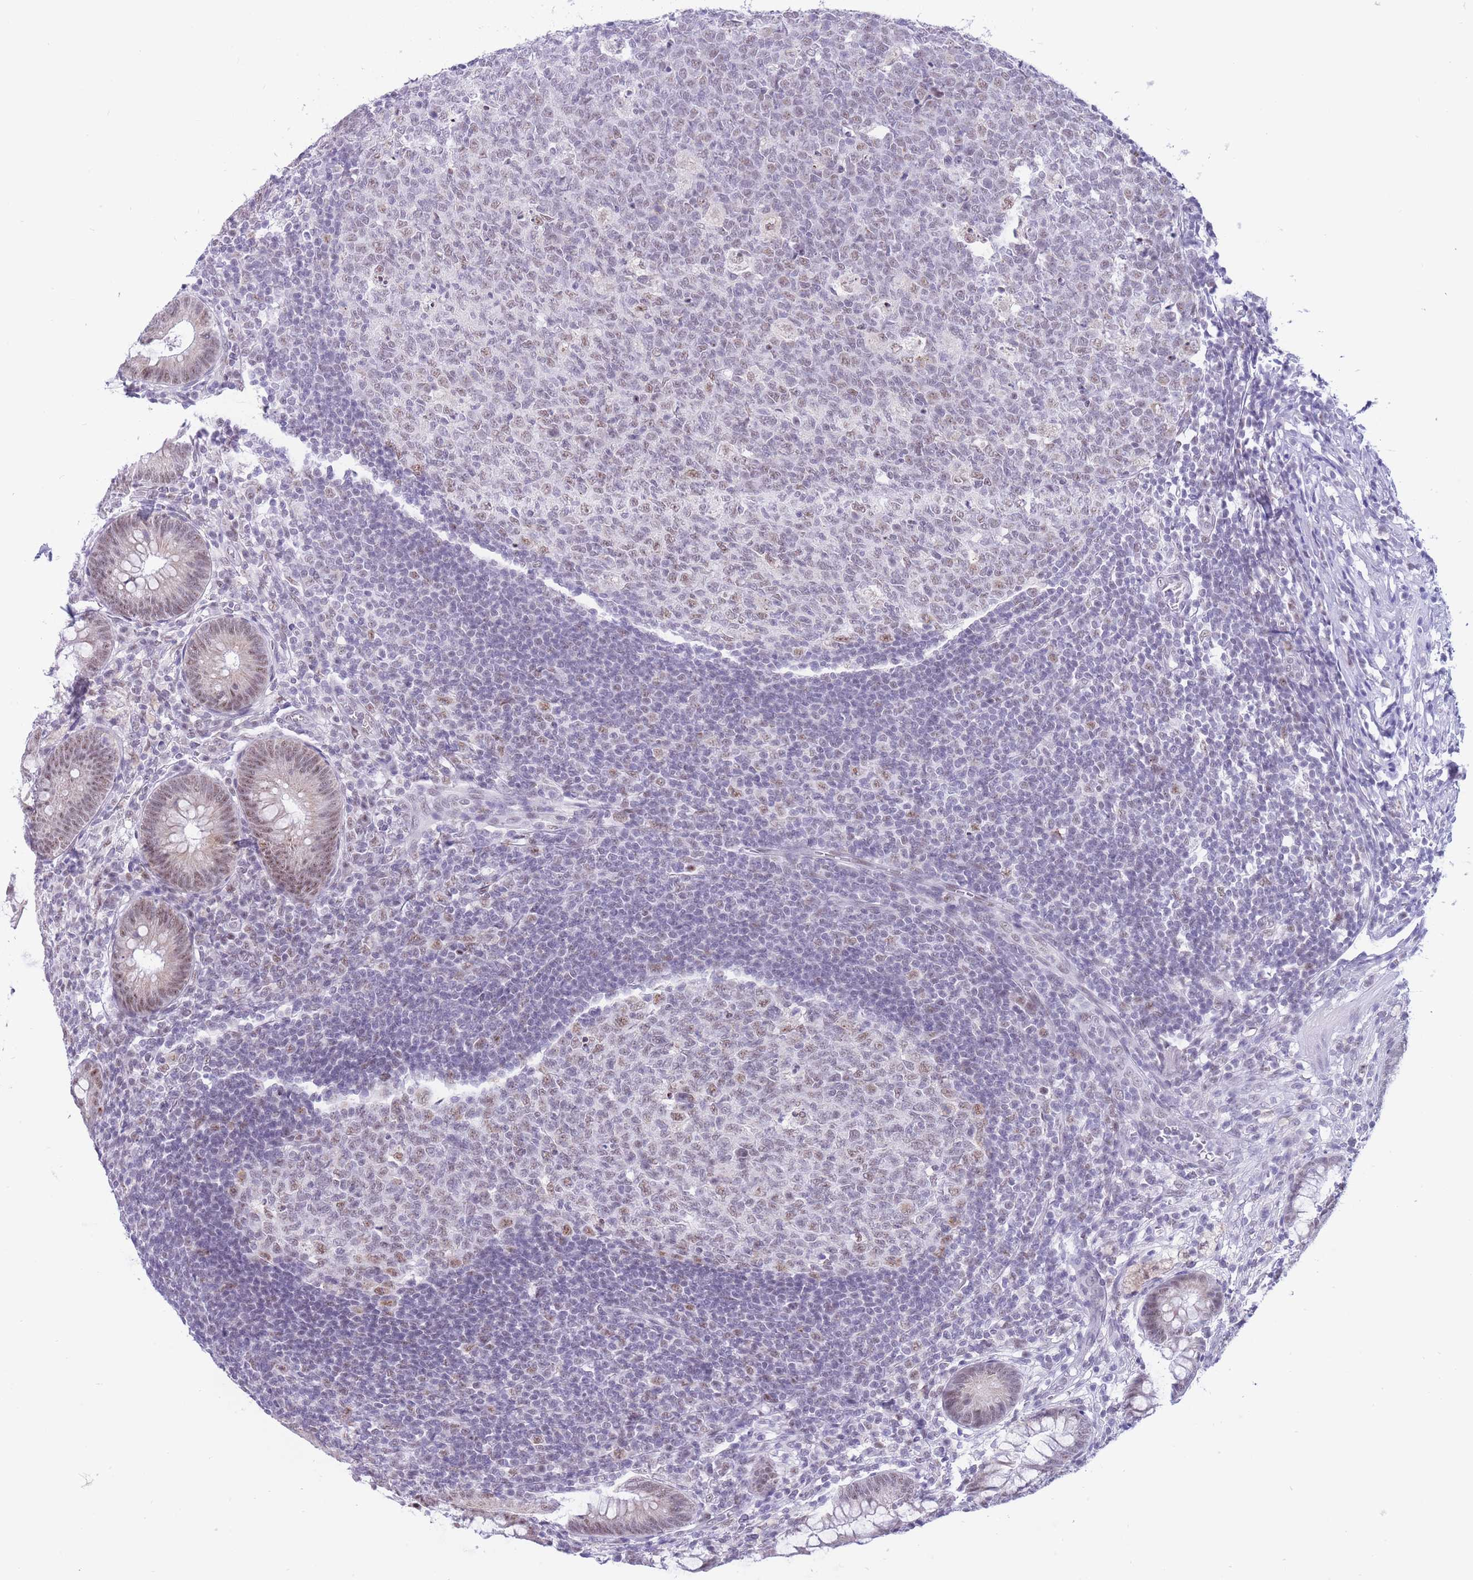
{"staining": {"intensity": "weak", "quantity": "25%-75%", "location": "nuclear"}, "tissue": "appendix", "cell_type": "Glandular cells", "image_type": "normal", "snomed": [{"axis": "morphology", "description": "Normal tissue, NOS"}, {"axis": "topography", "description": "Appendix"}], "caption": "IHC (DAB (3,3'-diaminobenzidine)) staining of unremarkable appendix shows weak nuclear protein positivity in approximately 25%-75% of glandular cells. (DAB IHC, brown staining for protein, blue staining for nuclei).", "gene": "CYP2B6", "patient": {"sex": "male", "age": 56}}